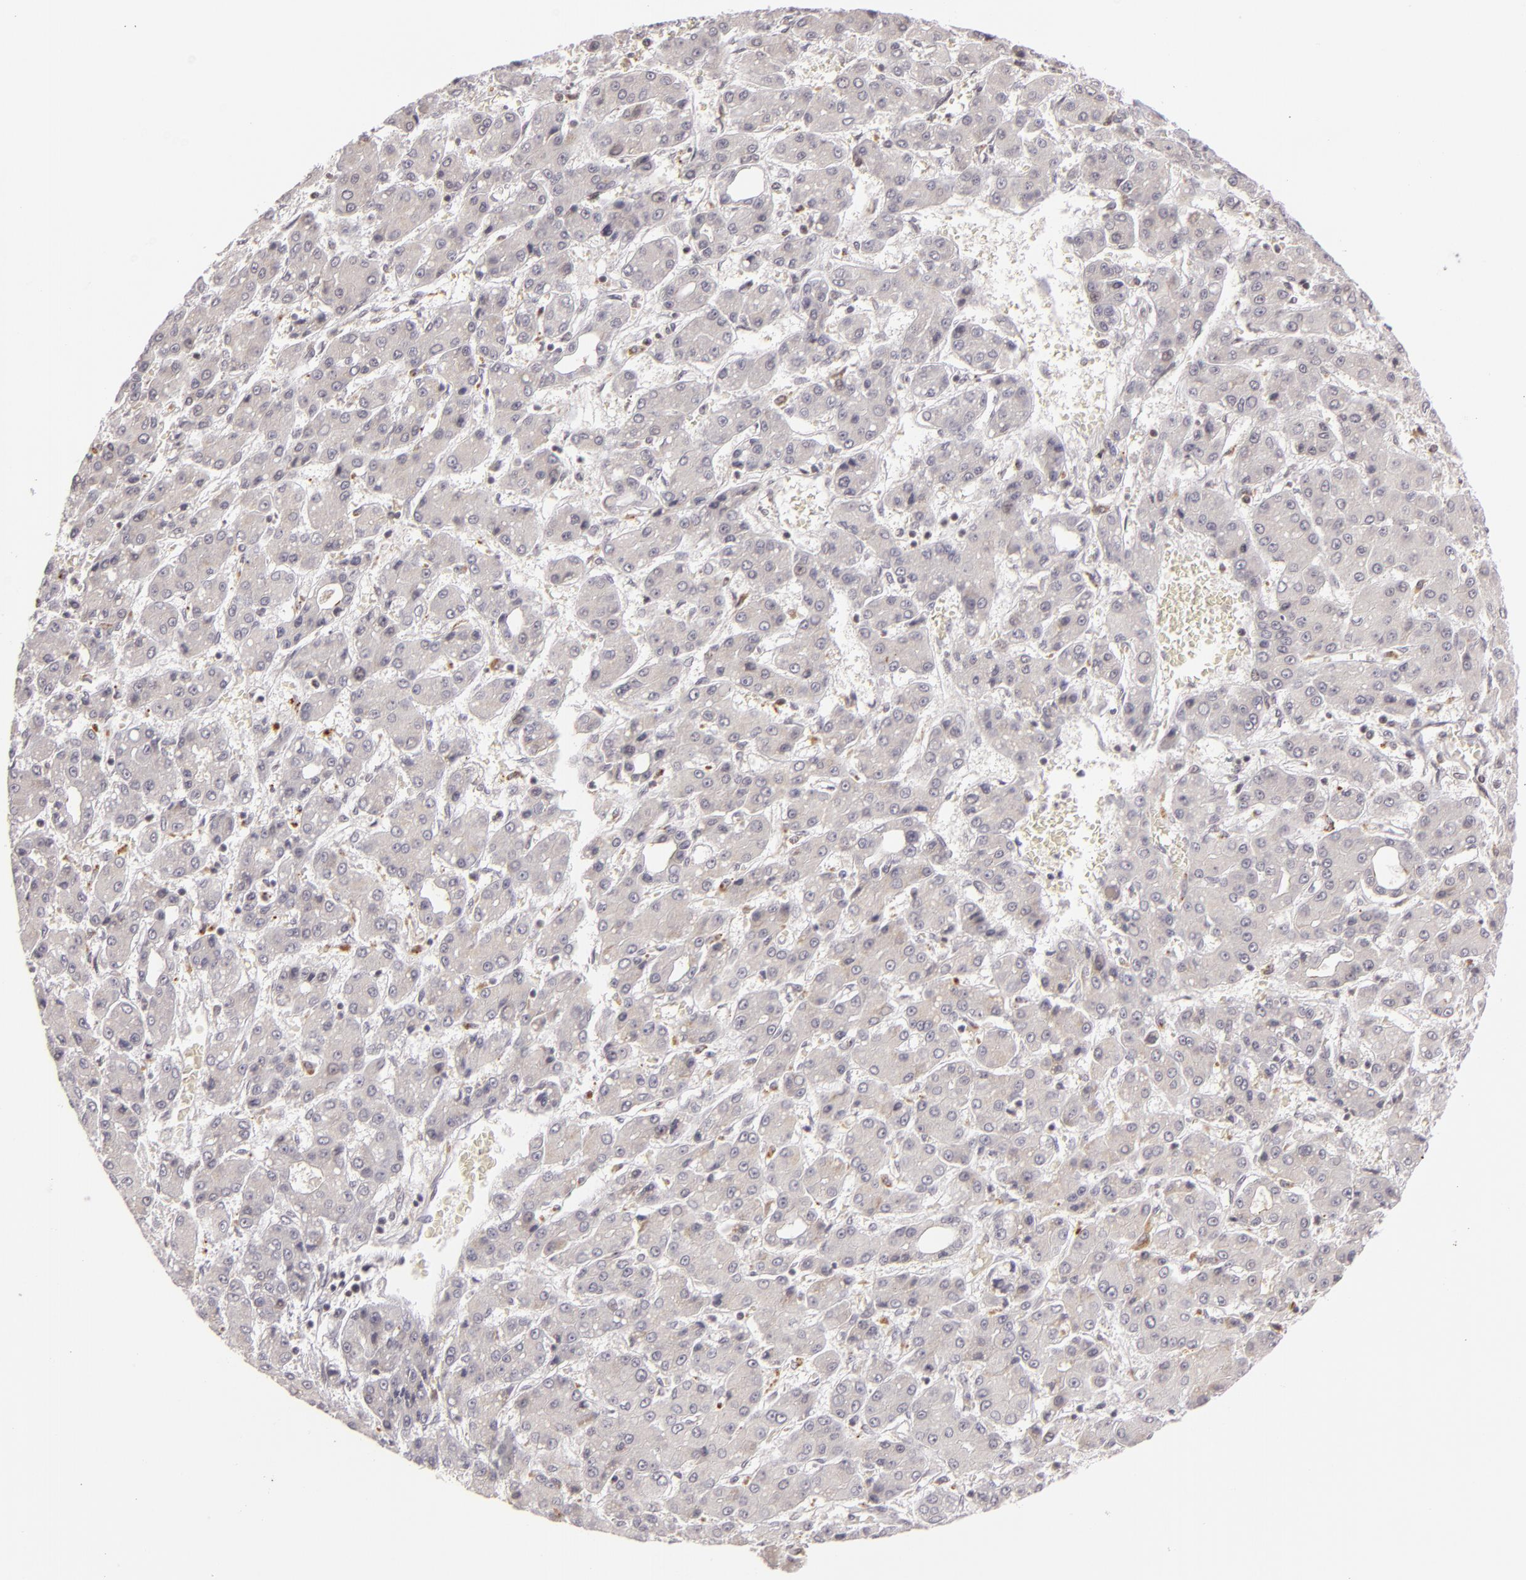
{"staining": {"intensity": "negative", "quantity": "none", "location": "none"}, "tissue": "liver cancer", "cell_type": "Tumor cells", "image_type": "cancer", "snomed": [{"axis": "morphology", "description": "Carcinoma, Hepatocellular, NOS"}, {"axis": "topography", "description": "Liver"}], "caption": "DAB immunohistochemical staining of liver hepatocellular carcinoma demonstrates no significant staining in tumor cells.", "gene": "AKAP6", "patient": {"sex": "male", "age": 69}}